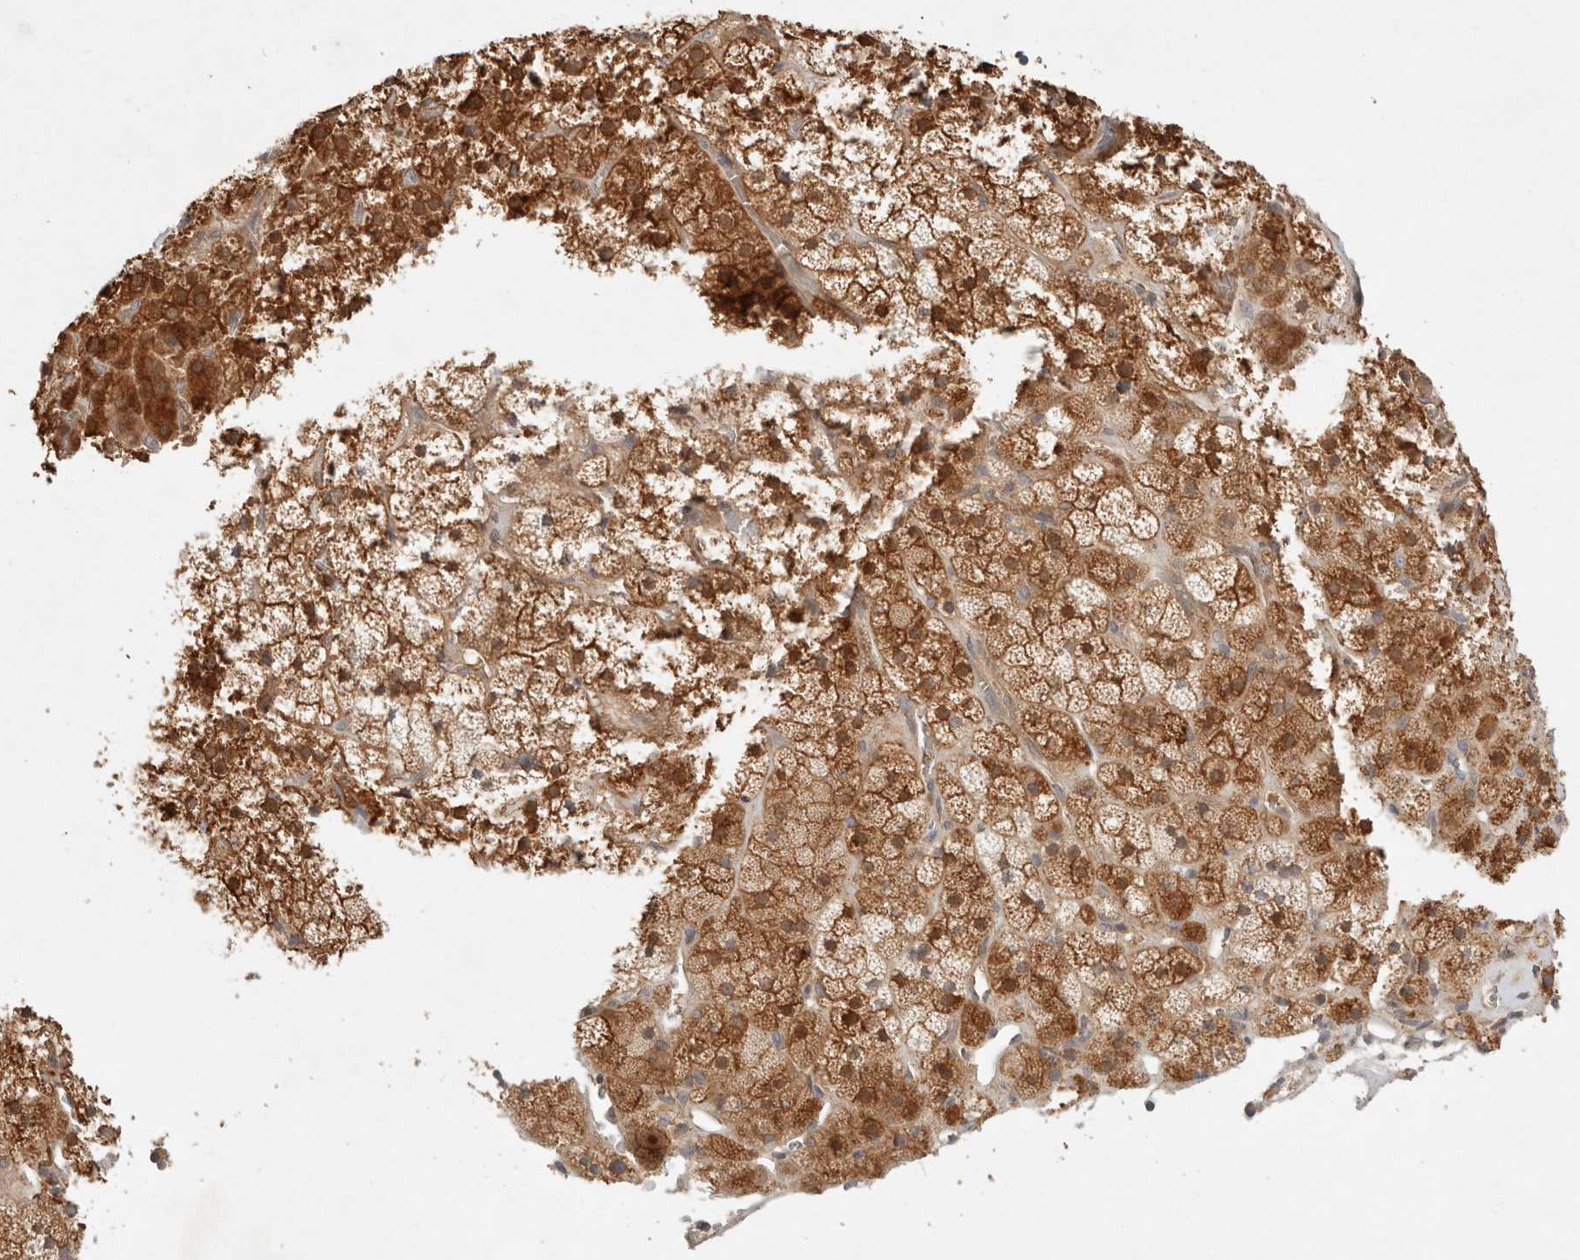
{"staining": {"intensity": "strong", "quantity": ">75%", "location": "cytoplasmic/membranous"}, "tissue": "adrenal gland", "cell_type": "Glandular cells", "image_type": "normal", "snomed": [{"axis": "morphology", "description": "Normal tissue, NOS"}, {"axis": "topography", "description": "Adrenal gland"}], "caption": "The micrograph reveals immunohistochemical staining of normal adrenal gland. There is strong cytoplasmic/membranous staining is identified in about >75% of glandular cells.", "gene": "HECTD3", "patient": {"sex": "male", "age": 57}}